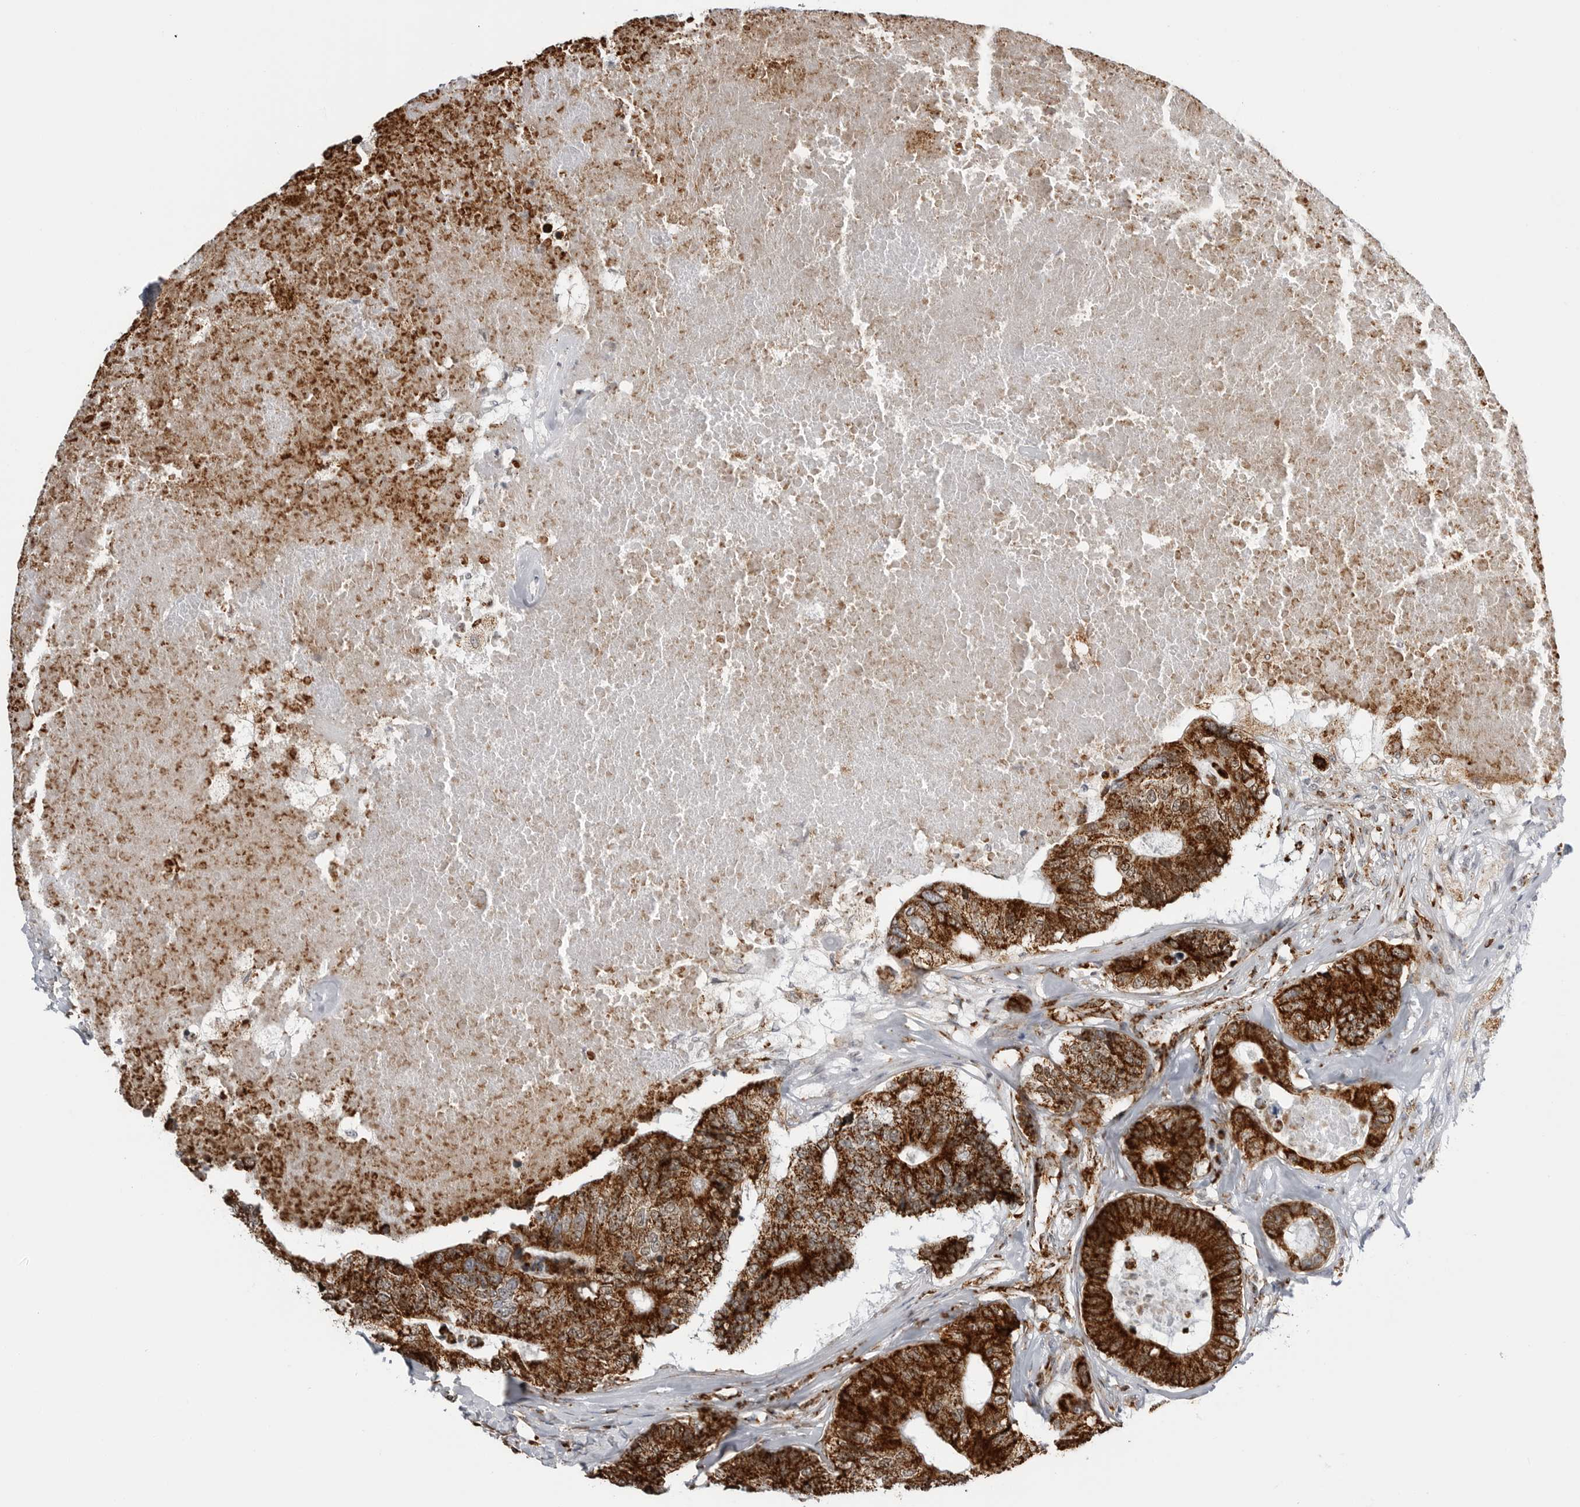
{"staining": {"intensity": "strong", "quantity": ">75%", "location": "cytoplasmic/membranous"}, "tissue": "colorectal cancer", "cell_type": "Tumor cells", "image_type": "cancer", "snomed": [{"axis": "morphology", "description": "Adenocarcinoma, NOS"}, {"axis": "topography", "description": "Colon"}], "caption": "Immunohistochemistry (IHC) (DAB) staining of colorectal cancer (adenocarcinoma) shows strong cytoplasmic/membranous protein positivity in about >75% of tumor cells. (IHC, brightfield microscopy, high magnification).", "gene": "COX5A", "patient": {"sex": "female", "age": 67}}